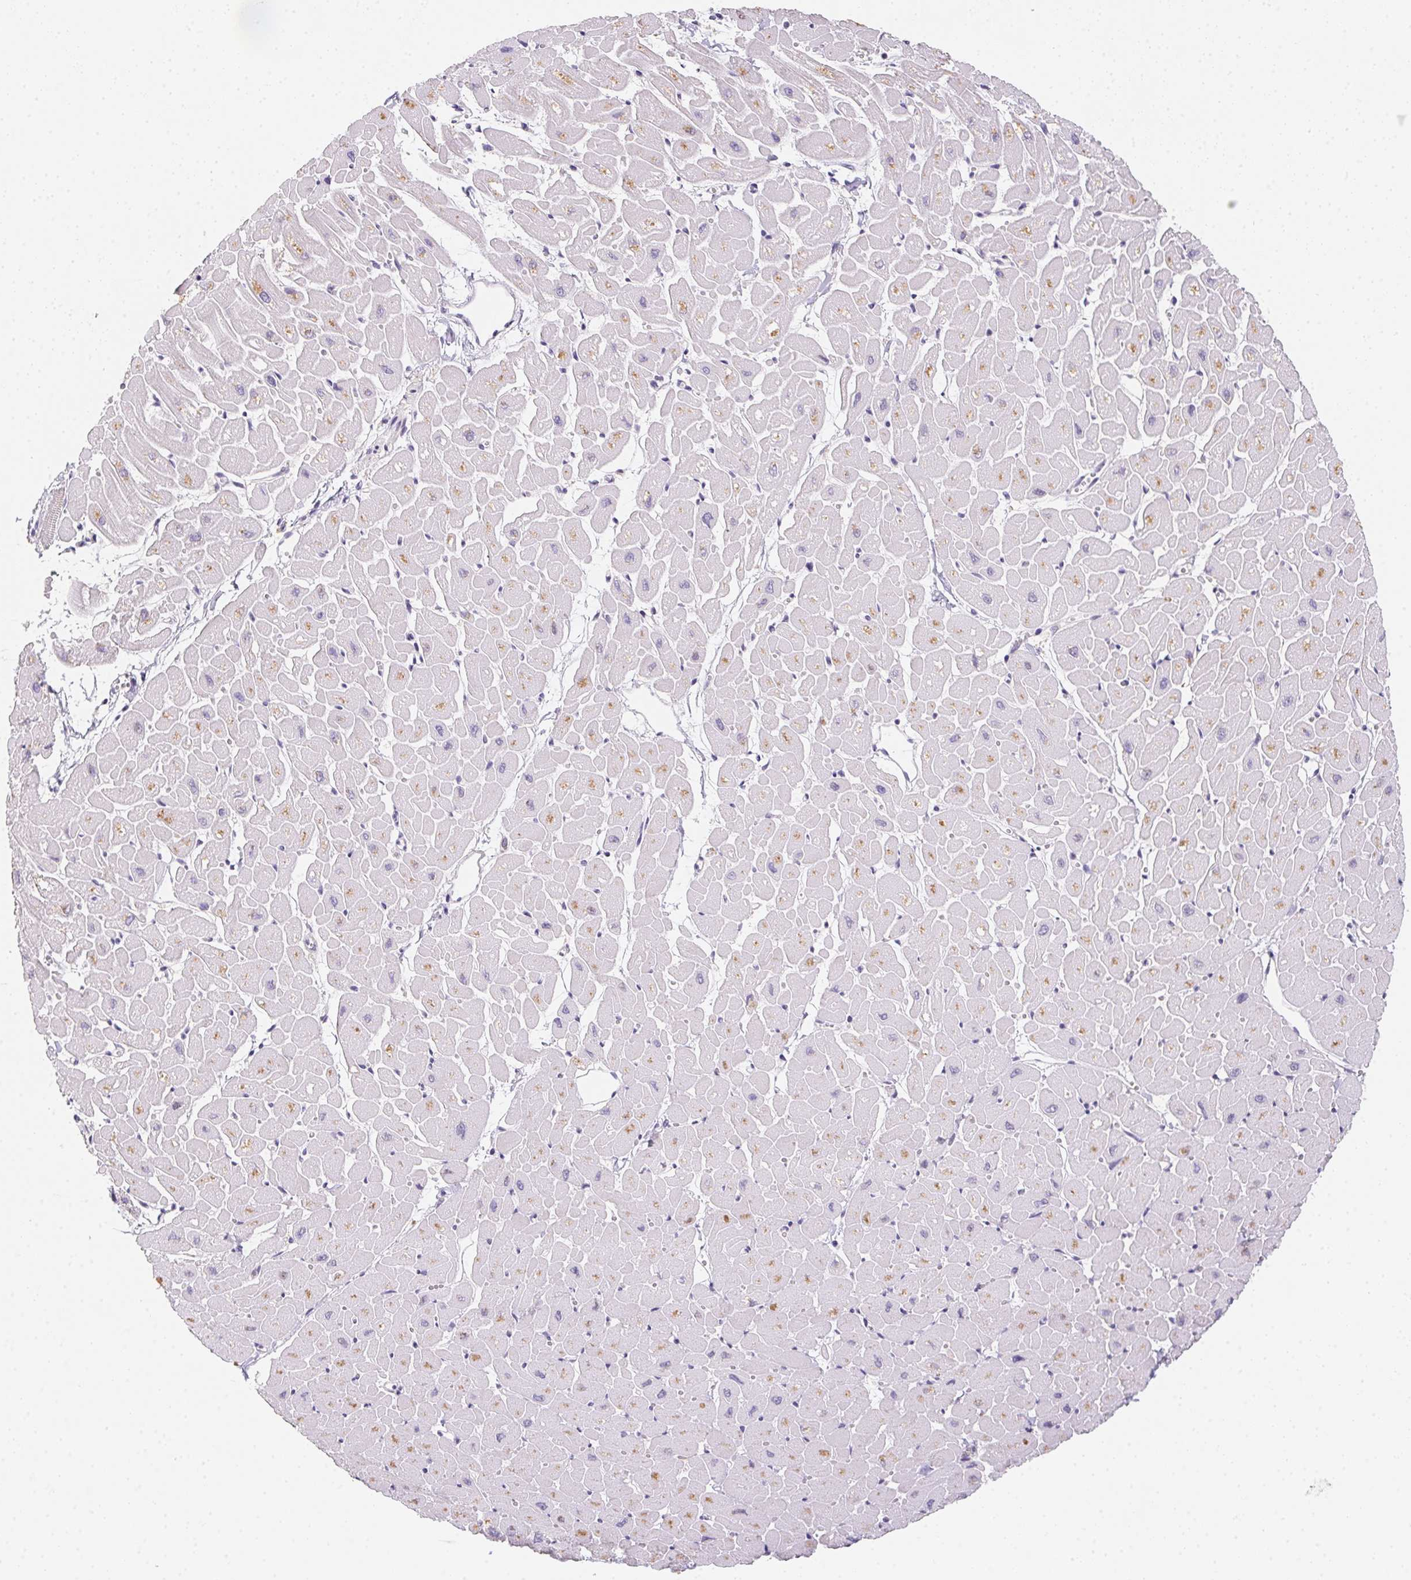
{"staining": {"intensity": "weak", "quantity": "<25%", "location": "cytoplasmic/membranous"}, "tissue": "heart muscle", "cell_type": "Cardiomyocytes", "image_type": "normal", "snomed": [{"axis": "morphology", "description": "Normal tissue, NOS"}, {"axis": "topography", "description": "Heart"}], "caption": "An IHC image of normal heart muscle is shown. There is no staining in cardiomyocytes of heart muscle.", "gene": "SLC6A18", "patient": {"sex": "male", "age": 57}}